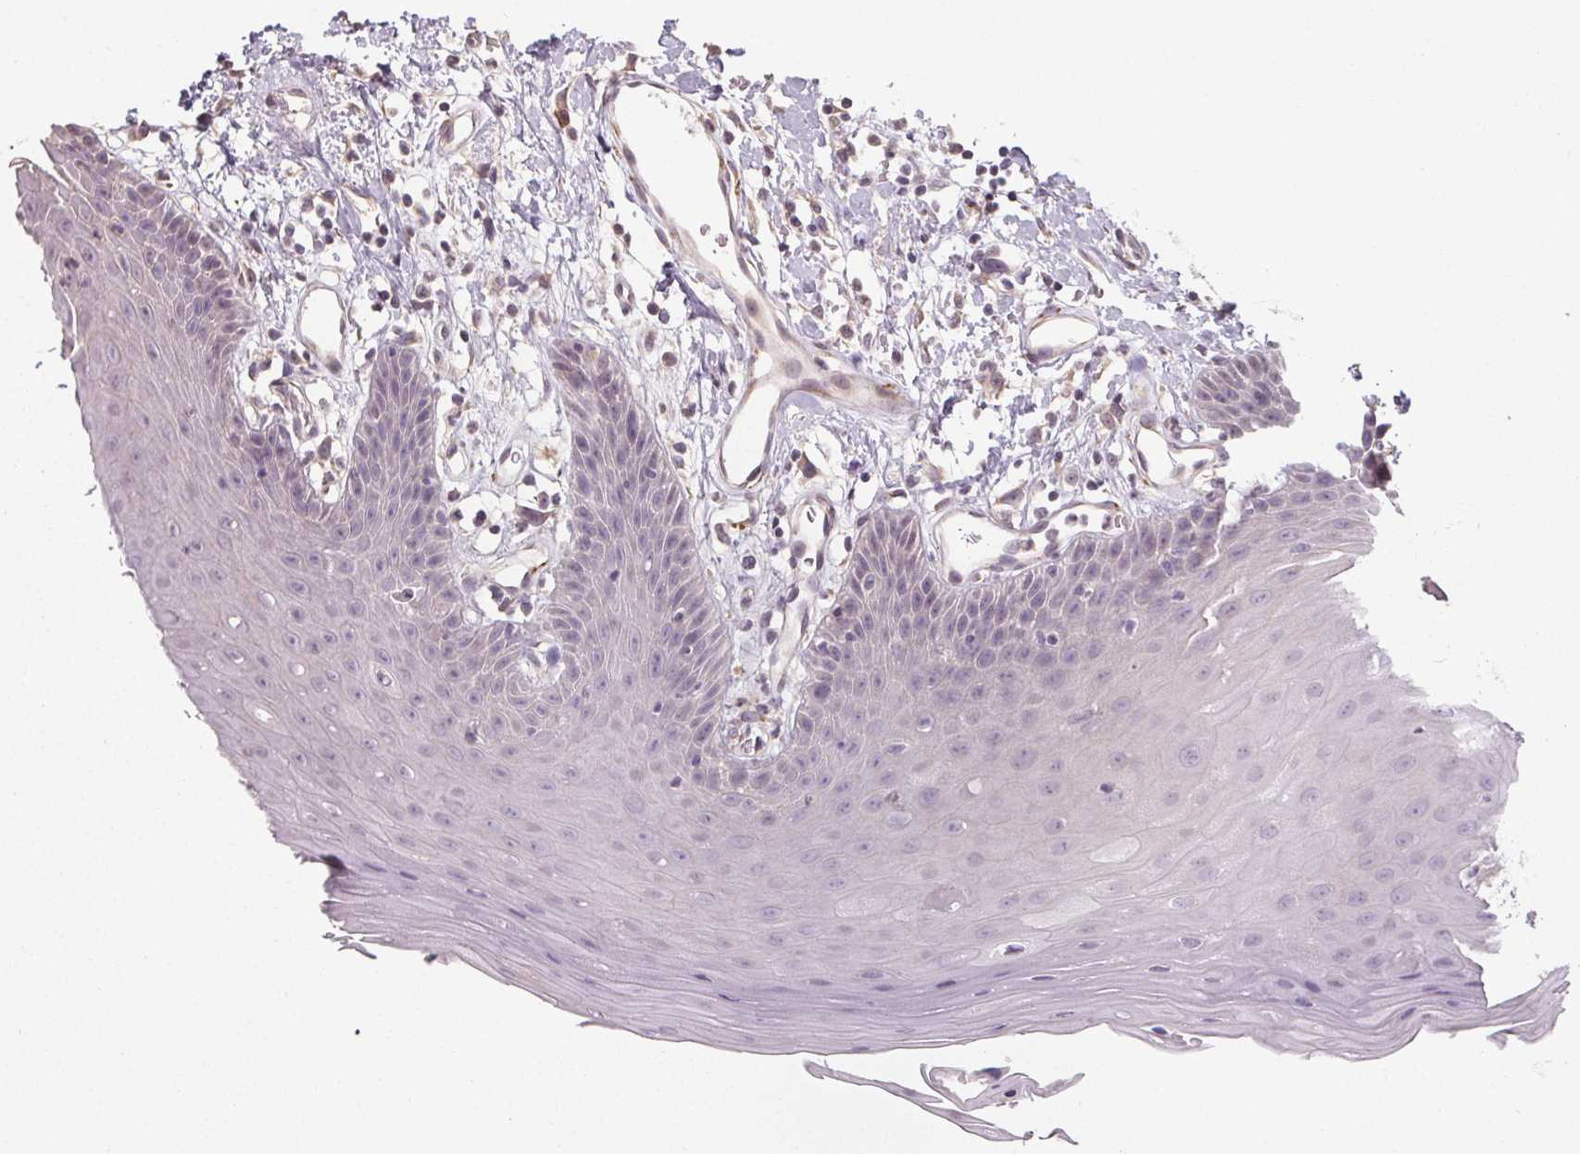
{"staining": {"intensity": "negative", "quantity": "none", "location": "none"}, "tissue": "oral mucosa", "cell_type": "Squamous epithelial cells", "image_type": "normal", "snomed": [{"axis": "morphology", "description": "Normal tissue, NOS"}, {"axis": "topography", "description": "Oral tissue"}, {"axis": "topography", "description": "Tounge, NOS"}], "caption": "Squamous epithelial cells show no significant protein positivity in normal oral mucosa. Brightfield microscopy of IHC stained with DAB (3,3'-diaminobenzidine) (brown) and hematoxylin (blue), captured at high magnification.", "gene": "SLC26A2", "patient": {"sex": "female", "age": 59}}